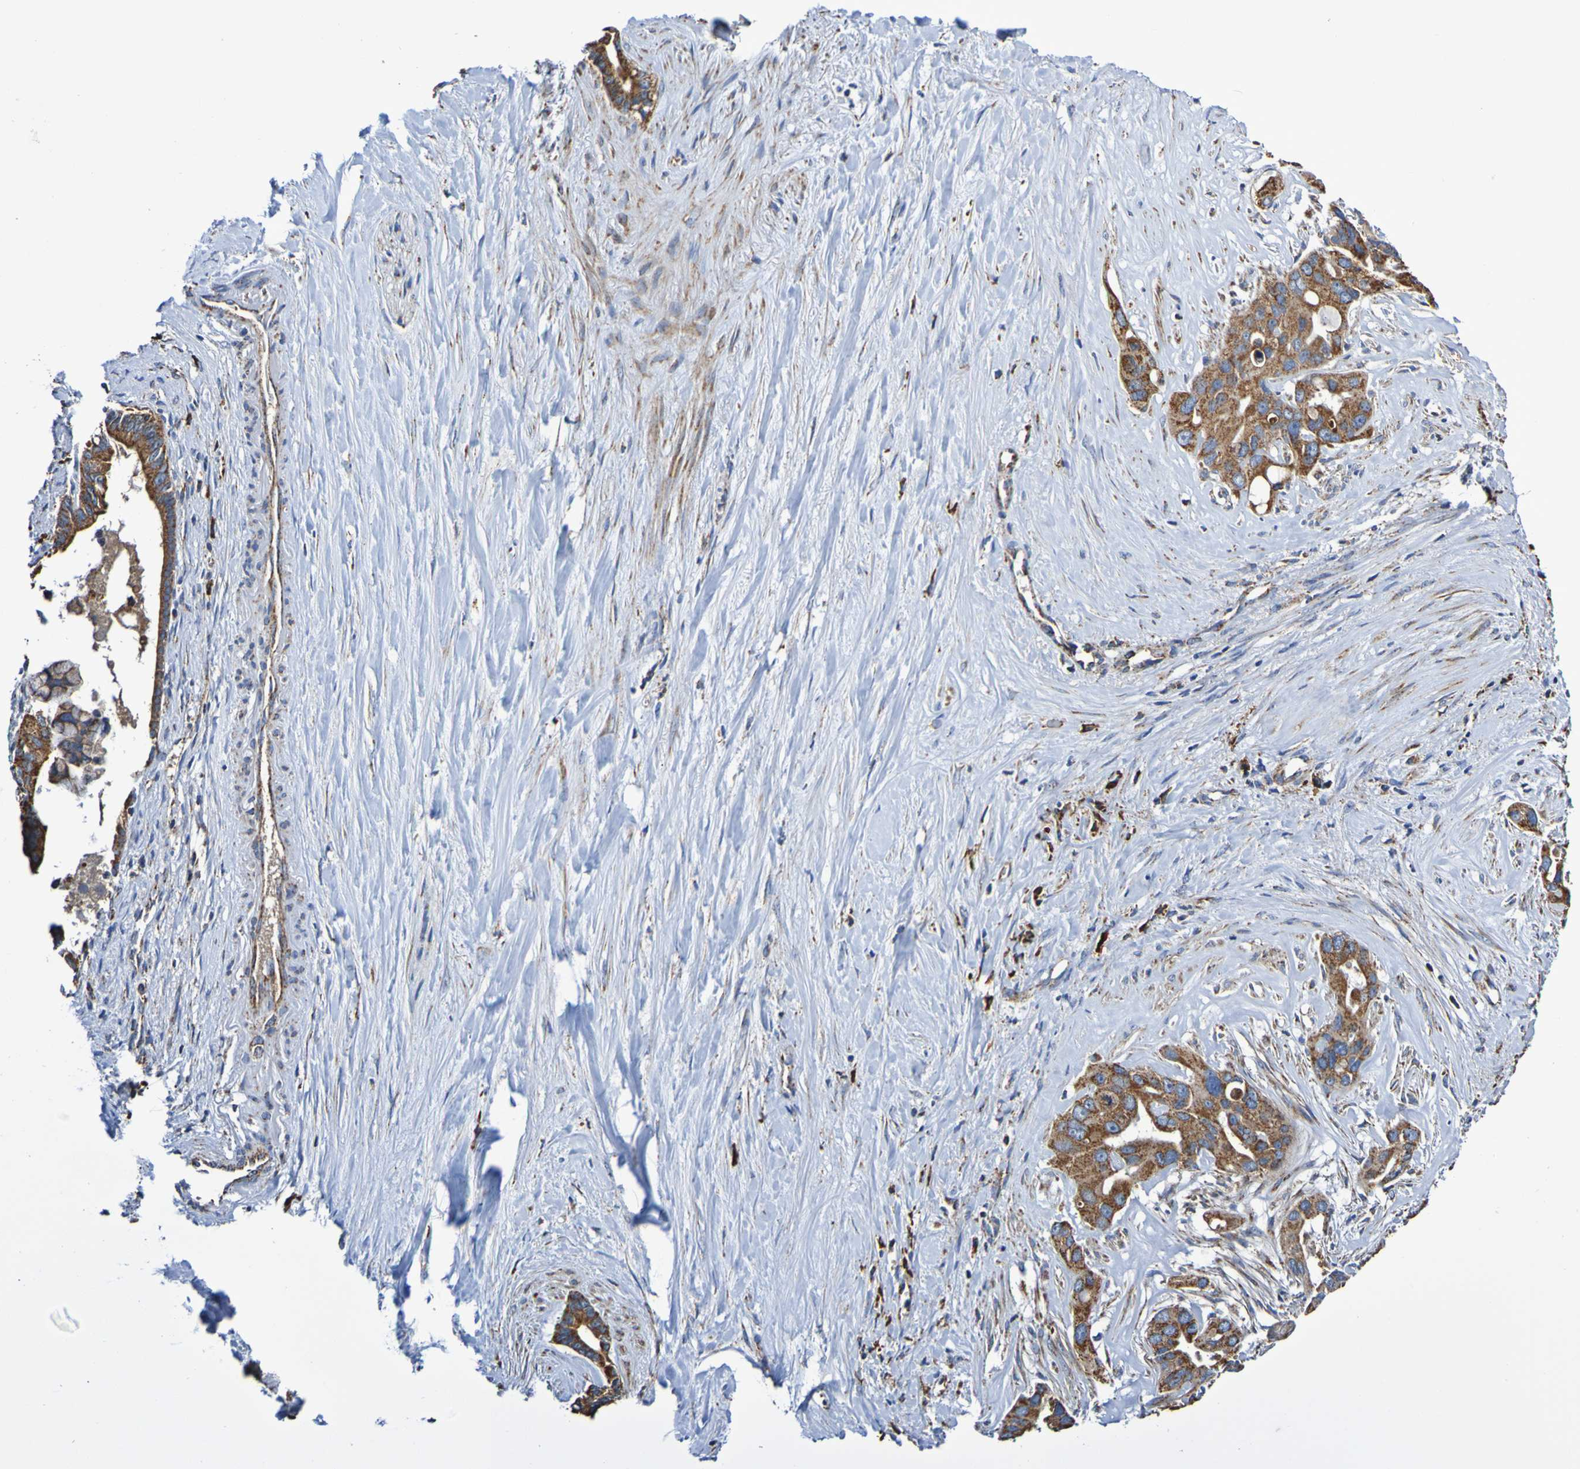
{"staining": {"intensity": "strong", "quantity": ">75%", "location": "cytoplasmic/membranous"}, "tissue": "liver cancer", "cell_type": "Tumor cells", "image_type": "cancer", "snomed": [{"axis": "morphology", "description": "Cholangiocarcinoma"}, {"axis": "topography", "description": "Liver"}], "caption": "This image exhibits liver cancer (cholangiocarcinoma) stained with immunohistochemistry to label a protein in brown. The cytoplasmic/membranous of tumor cells show strong positivity for the protein. Nuclei are counter-stained blue.", "gene": "IL18R1", "patient": {"sex": "female", "age": 65}}